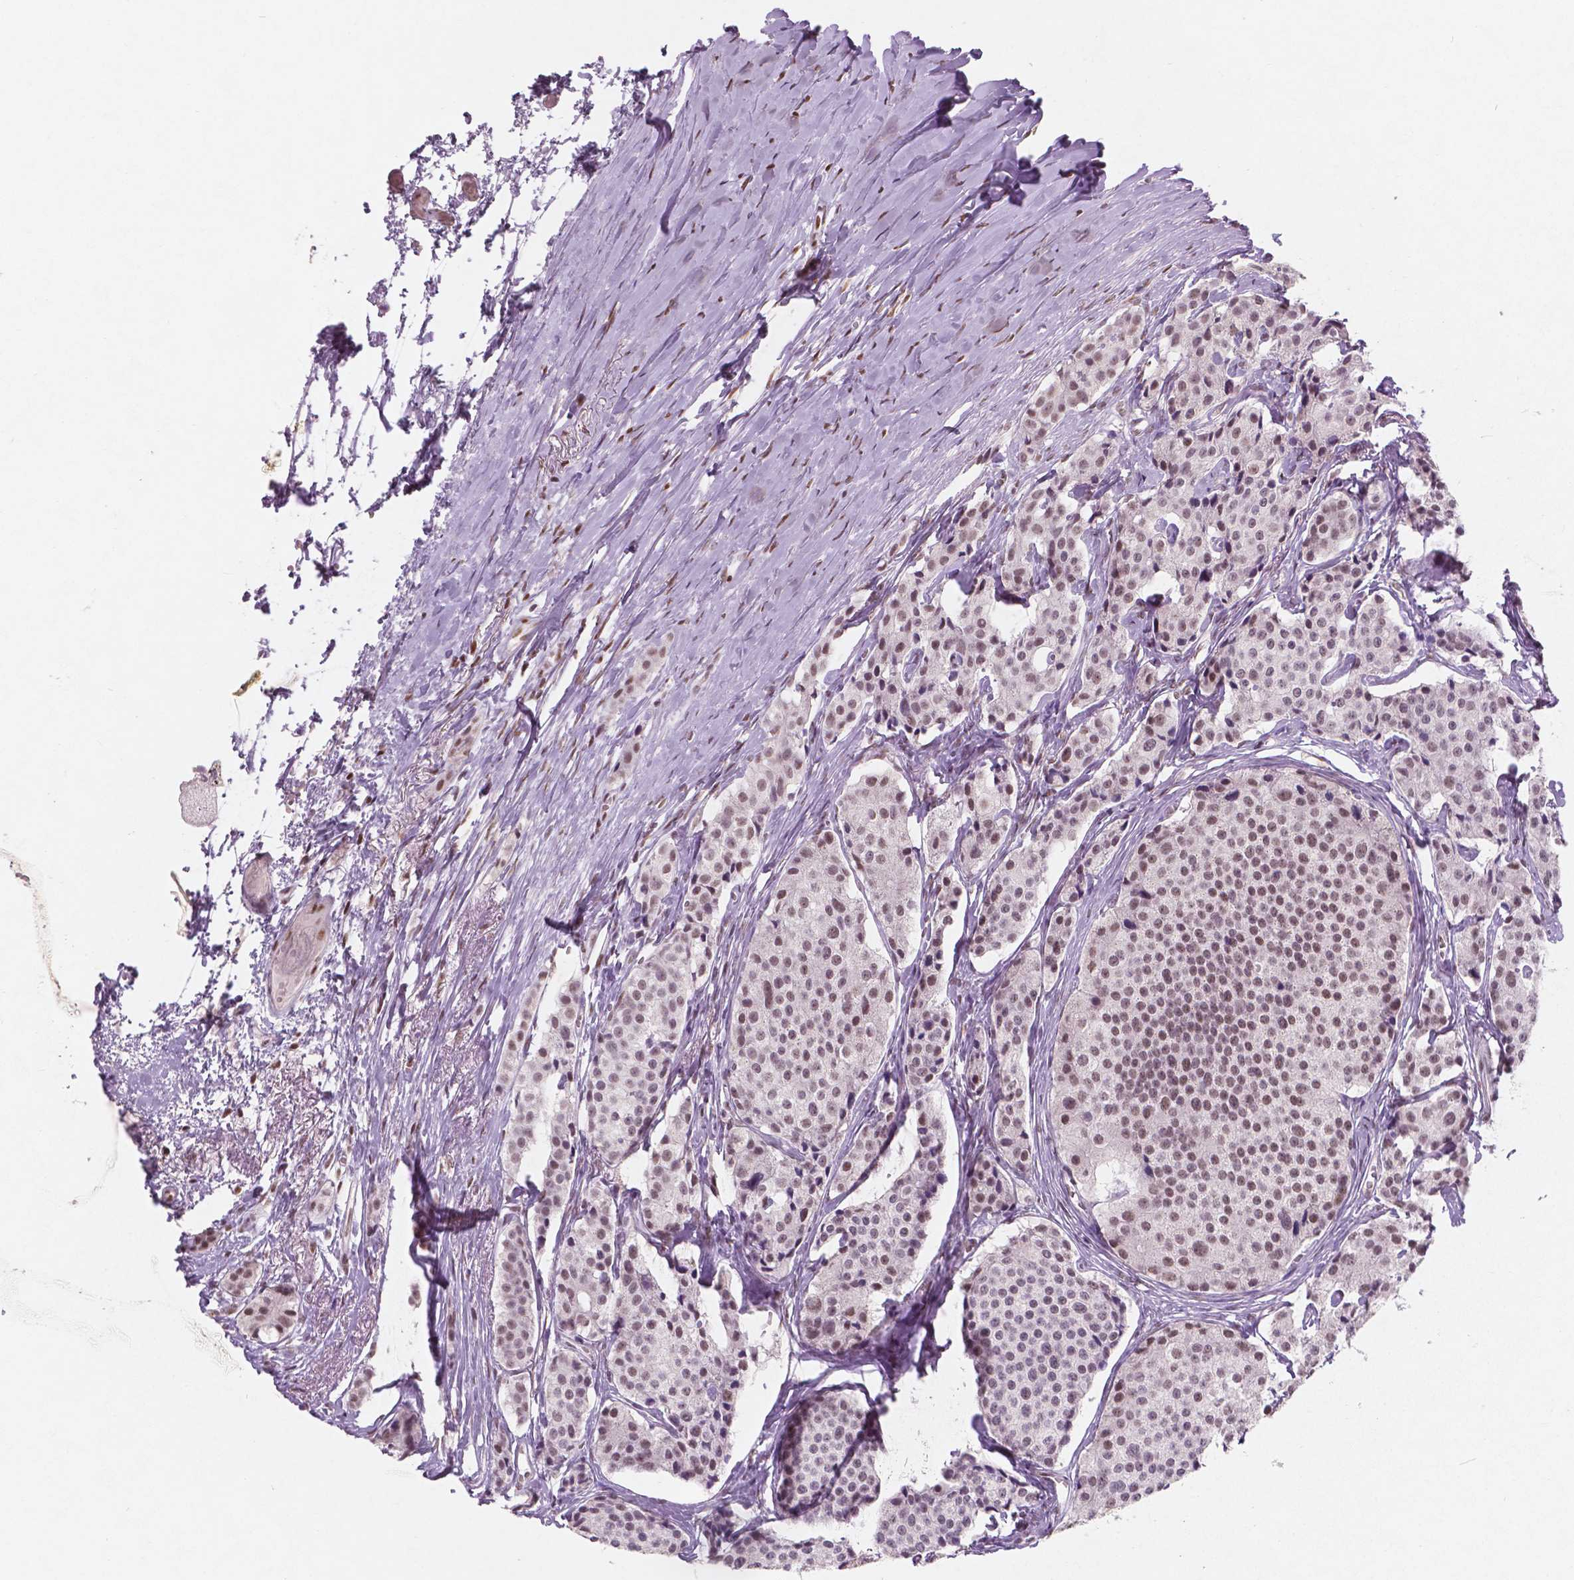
{"staining": {"intensity": "moderate", "quantity": ">75%", "location": "nuclear"}, "tissue": "carcinoid", "cell_type": "Tumor cells", "image_type": "cancer", "snomed": [{"axis": "morphology", "description": "Carcinoid, malignant, NOS"}, {"axis": "topography", "description": "Small intestine"}], "caption": "Immunohistochemical staining of human carcinoid reveals medium levels of moderate nuclear staining in approximately >75% of tumor cells. (DAB (3,3'-diaminobenzidine) IHC, brown staining for protein, blue staining for nuclei).", "gene": "BRD4", "patient": {"sex": "female", "age": 65}}